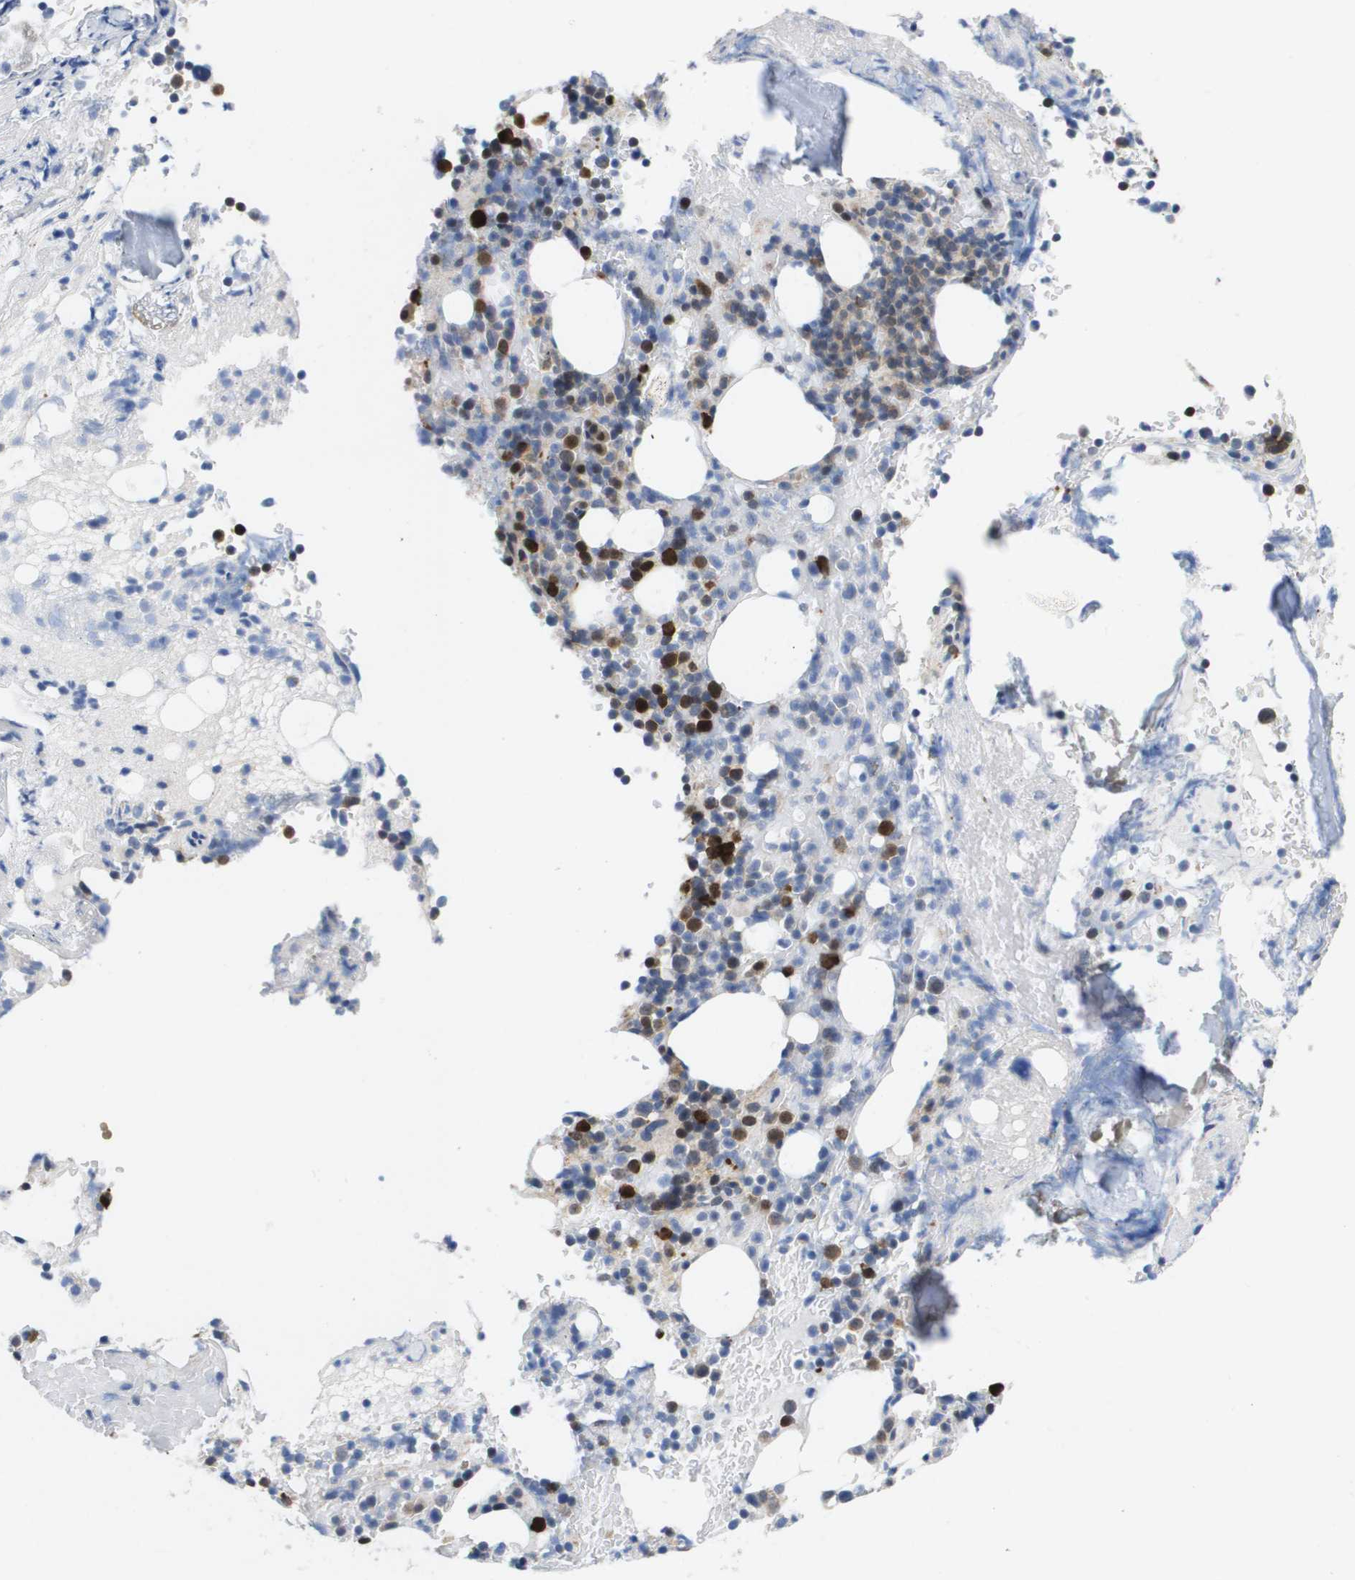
{"staining": {"intensity": "strong", "quantity": "<25%", "location": "cytoplasmic/membranous,nuclear"}, "tissue": "bone marrow", "cell_type": "Hematopoietic cells", "image_type": "normal", "snomed": [{"axis": "morphology", "description": "Normal tissue, NOS"}, {"axis": "topography", "description": "Bone marrow"}], "caption": "Immunohistochemical staining of normal human bone marrow exhibits strong cytoplasmic/membranous,nuclear protein staining in approximately <25% of hematopoietic cells. Nuclei are stained in blue.", "gene": "FKBP4", "patient": {"sex": "female", "age": 73}}